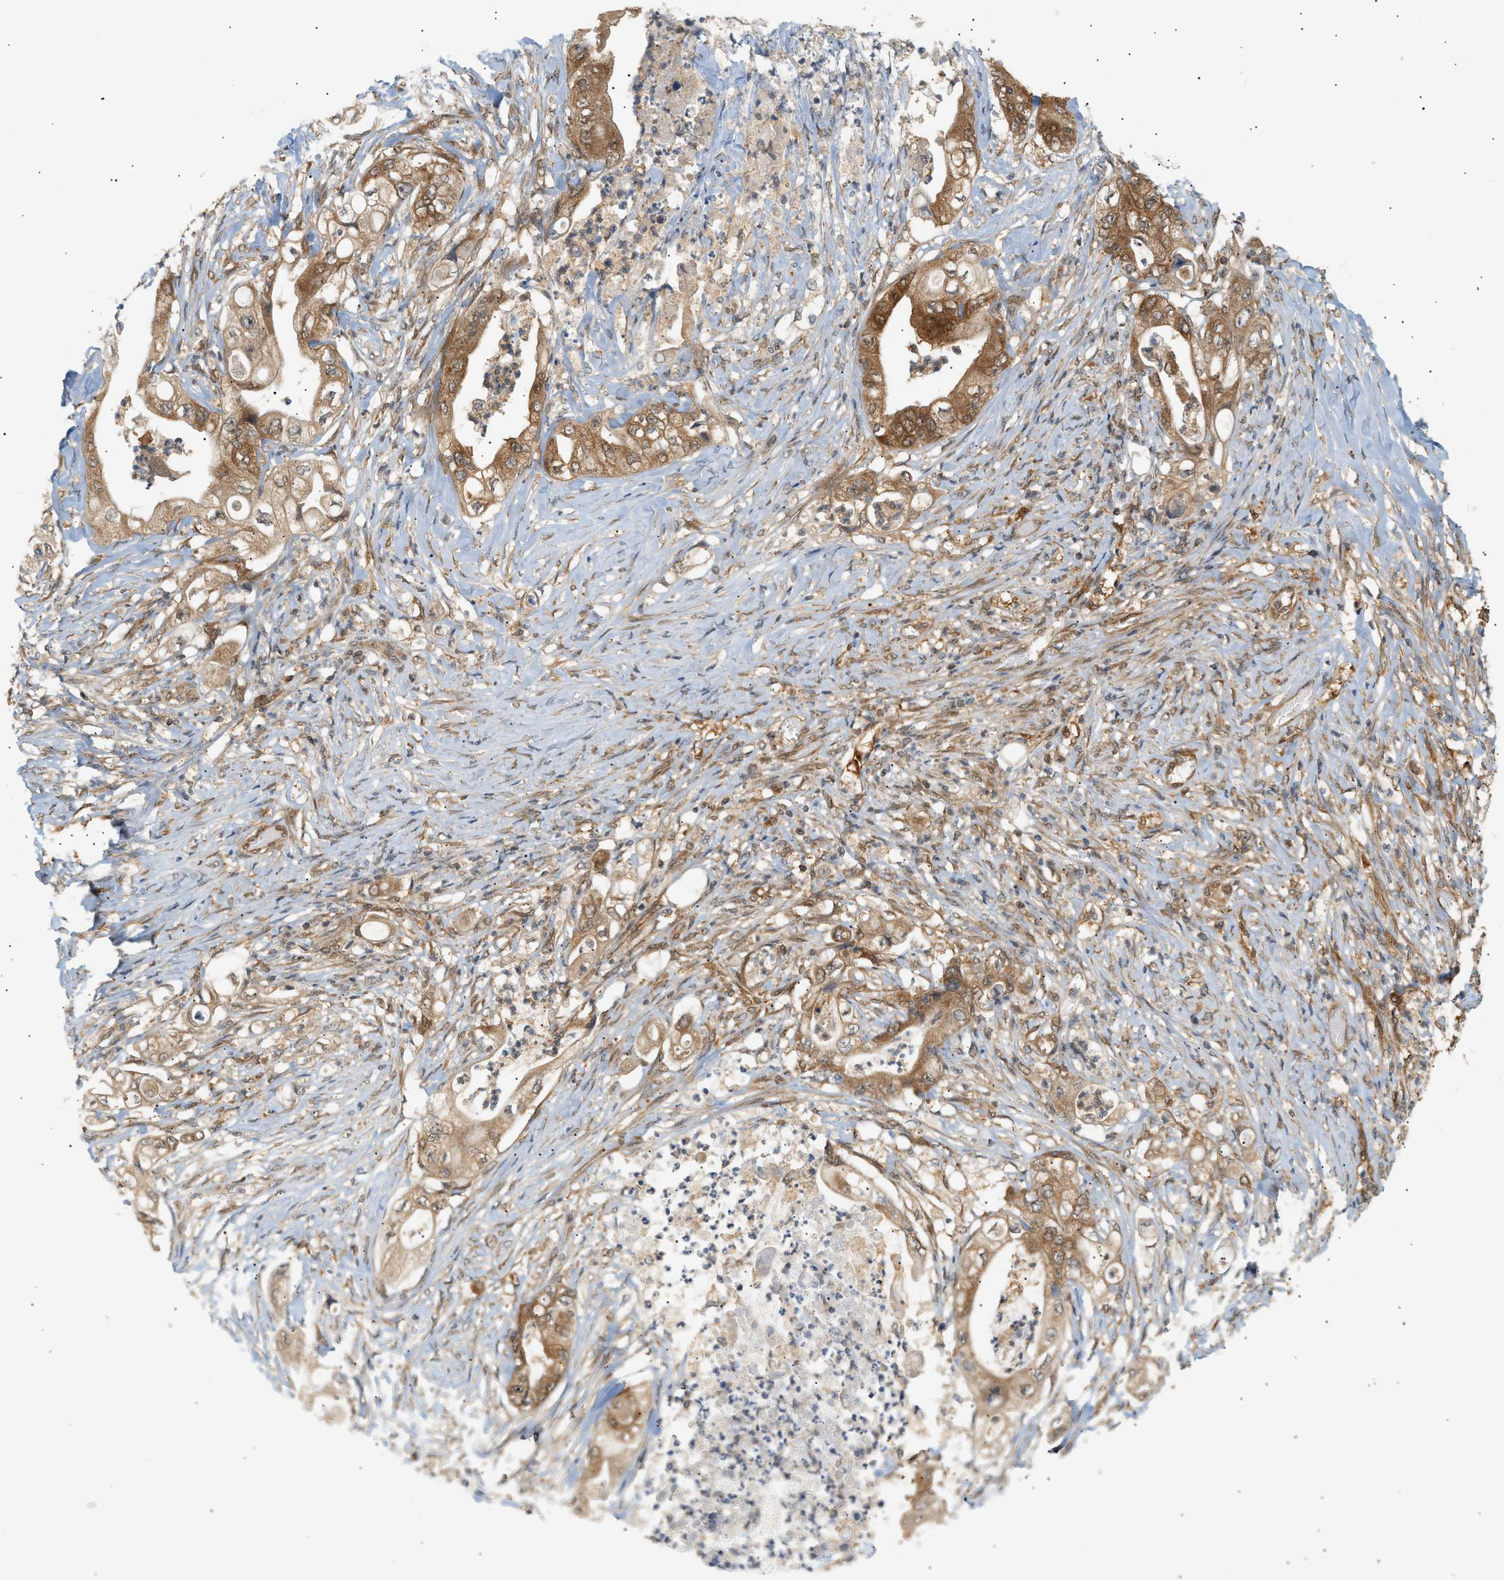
{"staining": {"intensity": "strong", "quantity": ">75%", "location": "cytoplasmic/membranous,nuclear"}, "tissue": "stomach cancer", "cell_type": "Tumor cells", "image_type": "cancer", "snomed": [{"axis": "morphology", "description": "Adenocarcinoma, NOS"}, {"axis": "topography", "description": "Stomach"}], "caption": "High-power microscopy captured an immunohistochemistry (IHC) histopathology image of stomach adenocarcinoma, revealing strong cytoplasmic/membranous and nuclear staining in approximately >75% of tumor cells. The protein of interest is stained brown, and the nuclei are stained in blue (DAB (3,3'-diaminobenzidine) IHC with brightfield microscopy, high magnification).", "gene": "SHC1", "patient": {"sex": "female", "age": 73}}